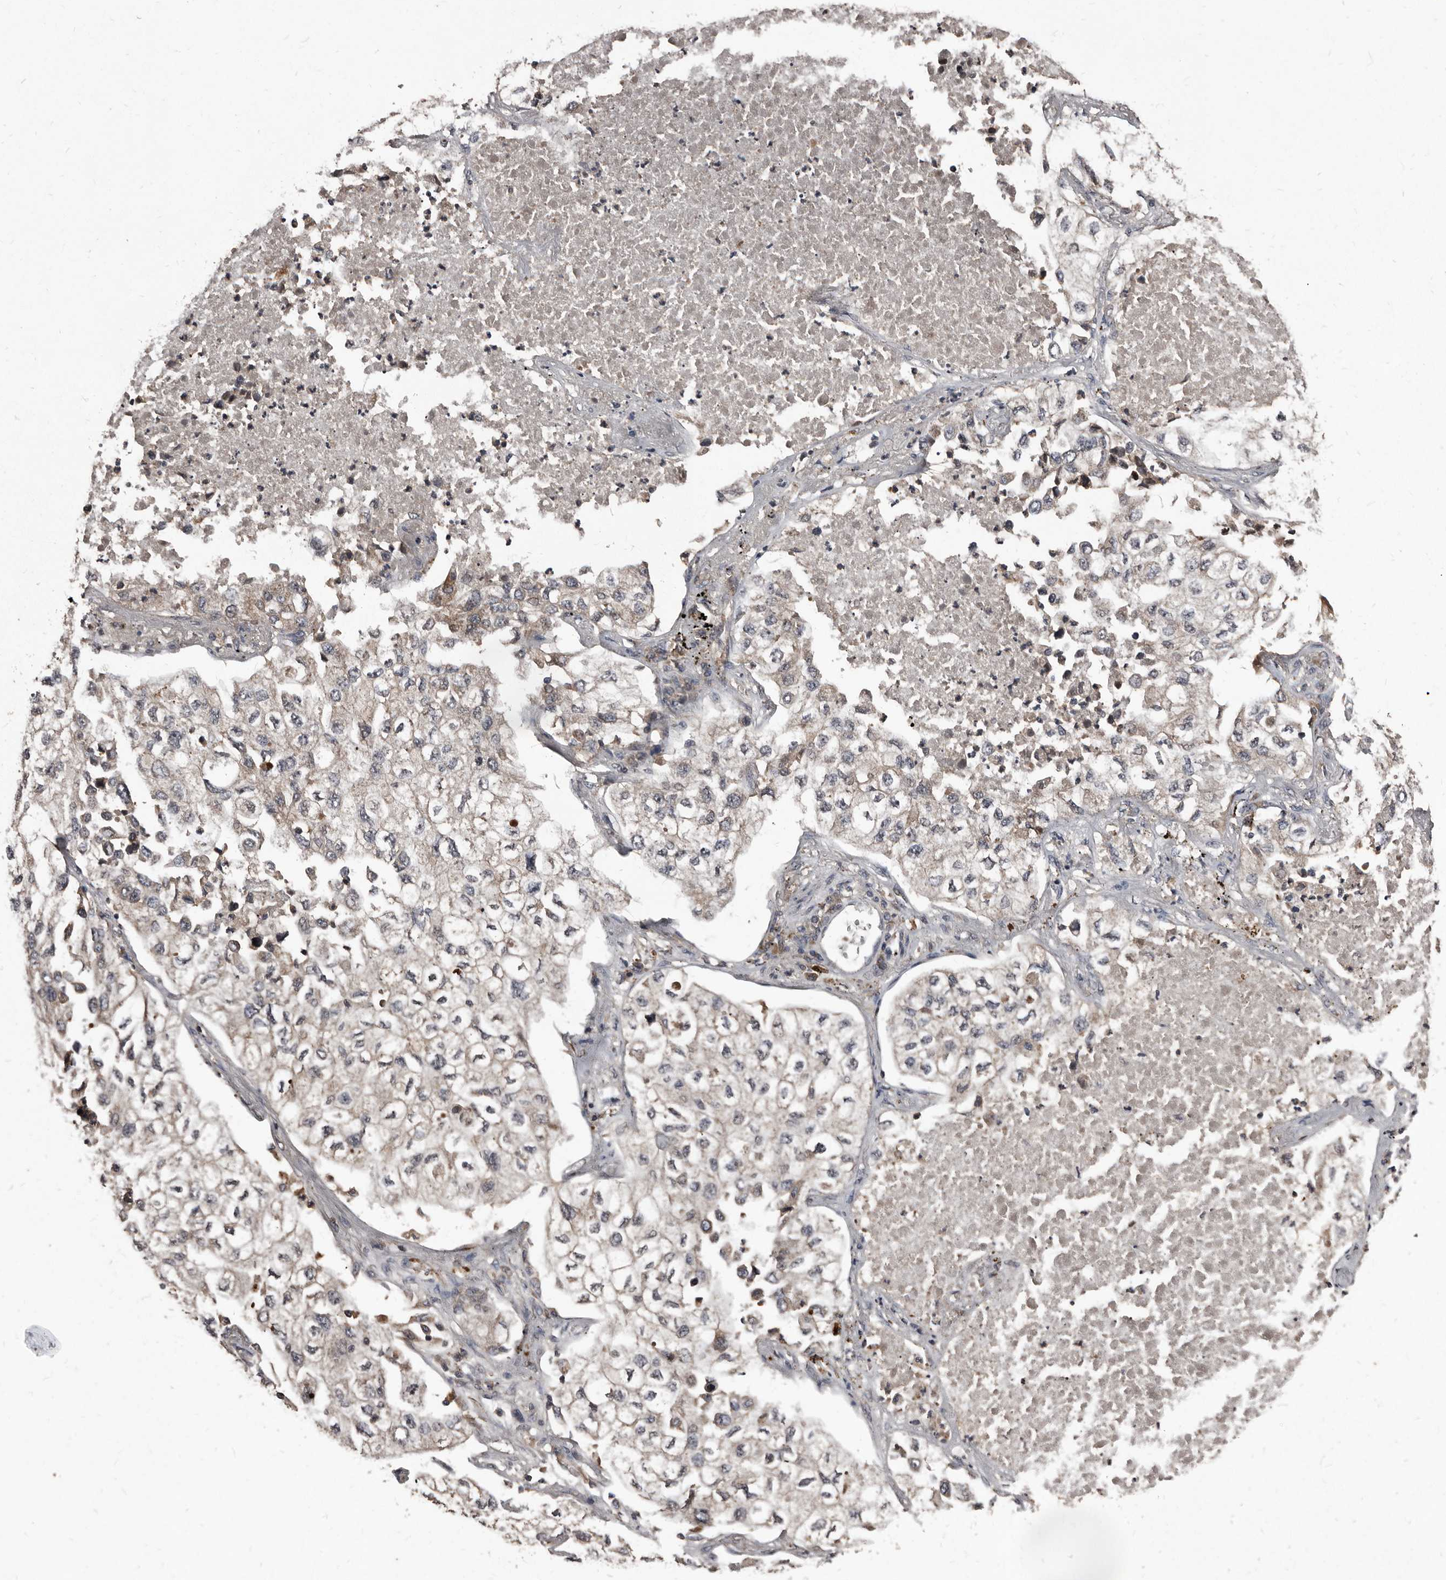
{"staining": {"intensity": "moderate", "quantity": "25%-75%", "location": "cytoplasmic/membranous"}, "tissue": "lung cancer", "cell_type": "Tumor cells", "image_type": "cancer", "snomed": [{"axis": "morphology", "description": "Adenocarcinoma, NOS"}, {"axis": "topography", "description": "Lung"}], "caption": "Brown immunohistochemical staining in lung cancer (adenocarcinoma) shows moderate cytoplasmic/membranous staining in about 25%-75% of tumor cells. The protein is shown in brown color, while the nuclei are stained blue.", "gene": "PMVK", "patient": {"sex": "male", "age": 63}}